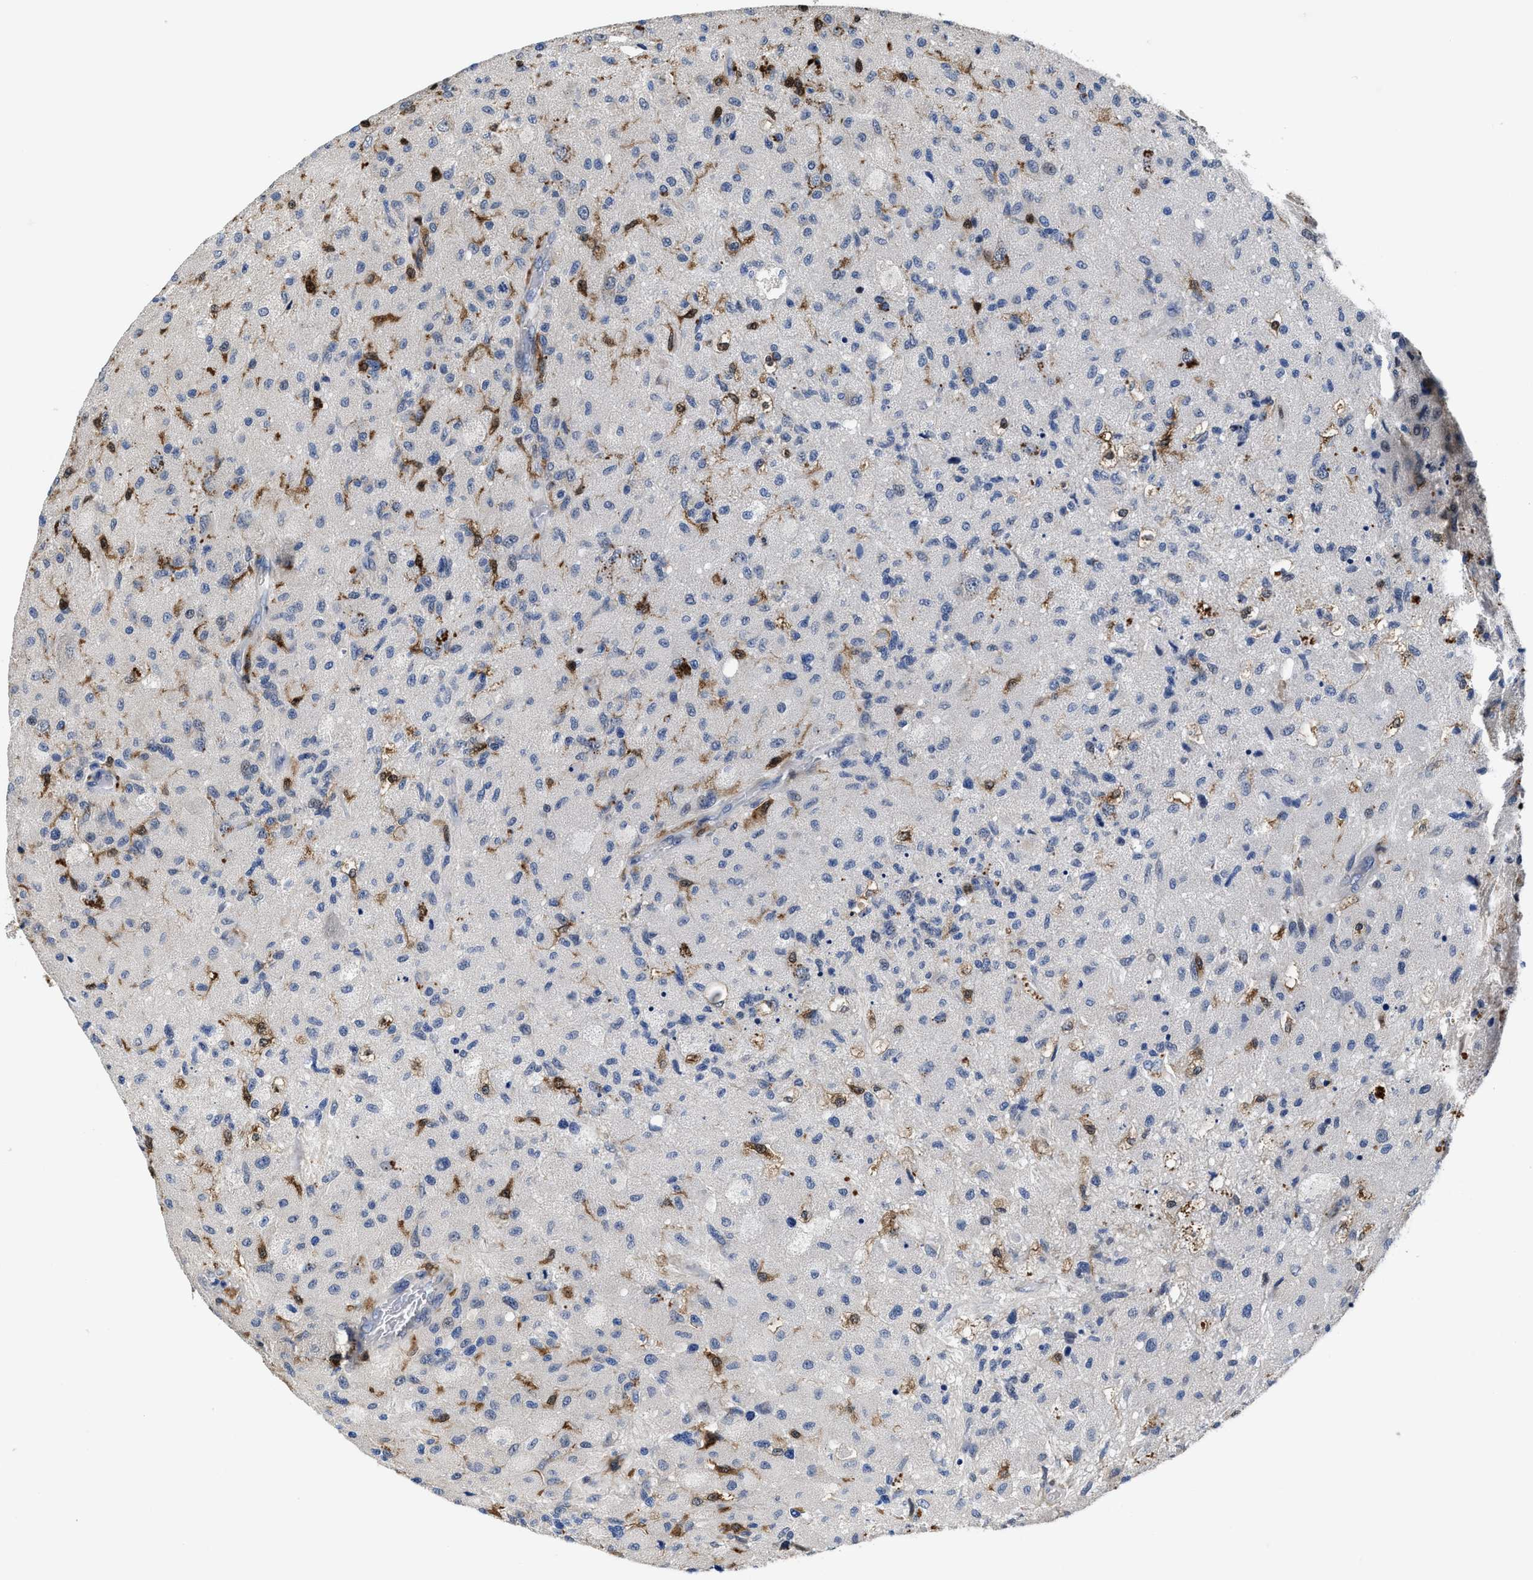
{"staining": {"intensity": "negative", "quantity": "none", "location": "none"}, "tissue": "glioma", "cell_type": "Tumor cells", "image_type": "cancer", "snomed": [{"axis": "morphology", "description": "Normal tissue, NOS"}, {"axis": "morphology", "description": "Glioma, malignant, High grade"}, {"axis": "topography", "description": "Cerebral cortex"}], "caption": "Glioma stained for a protein using immunohistochemistry exhibits no expression tumor cells.", "gene": "RGS10", "patient": {"sex": "male", "age": 77}}